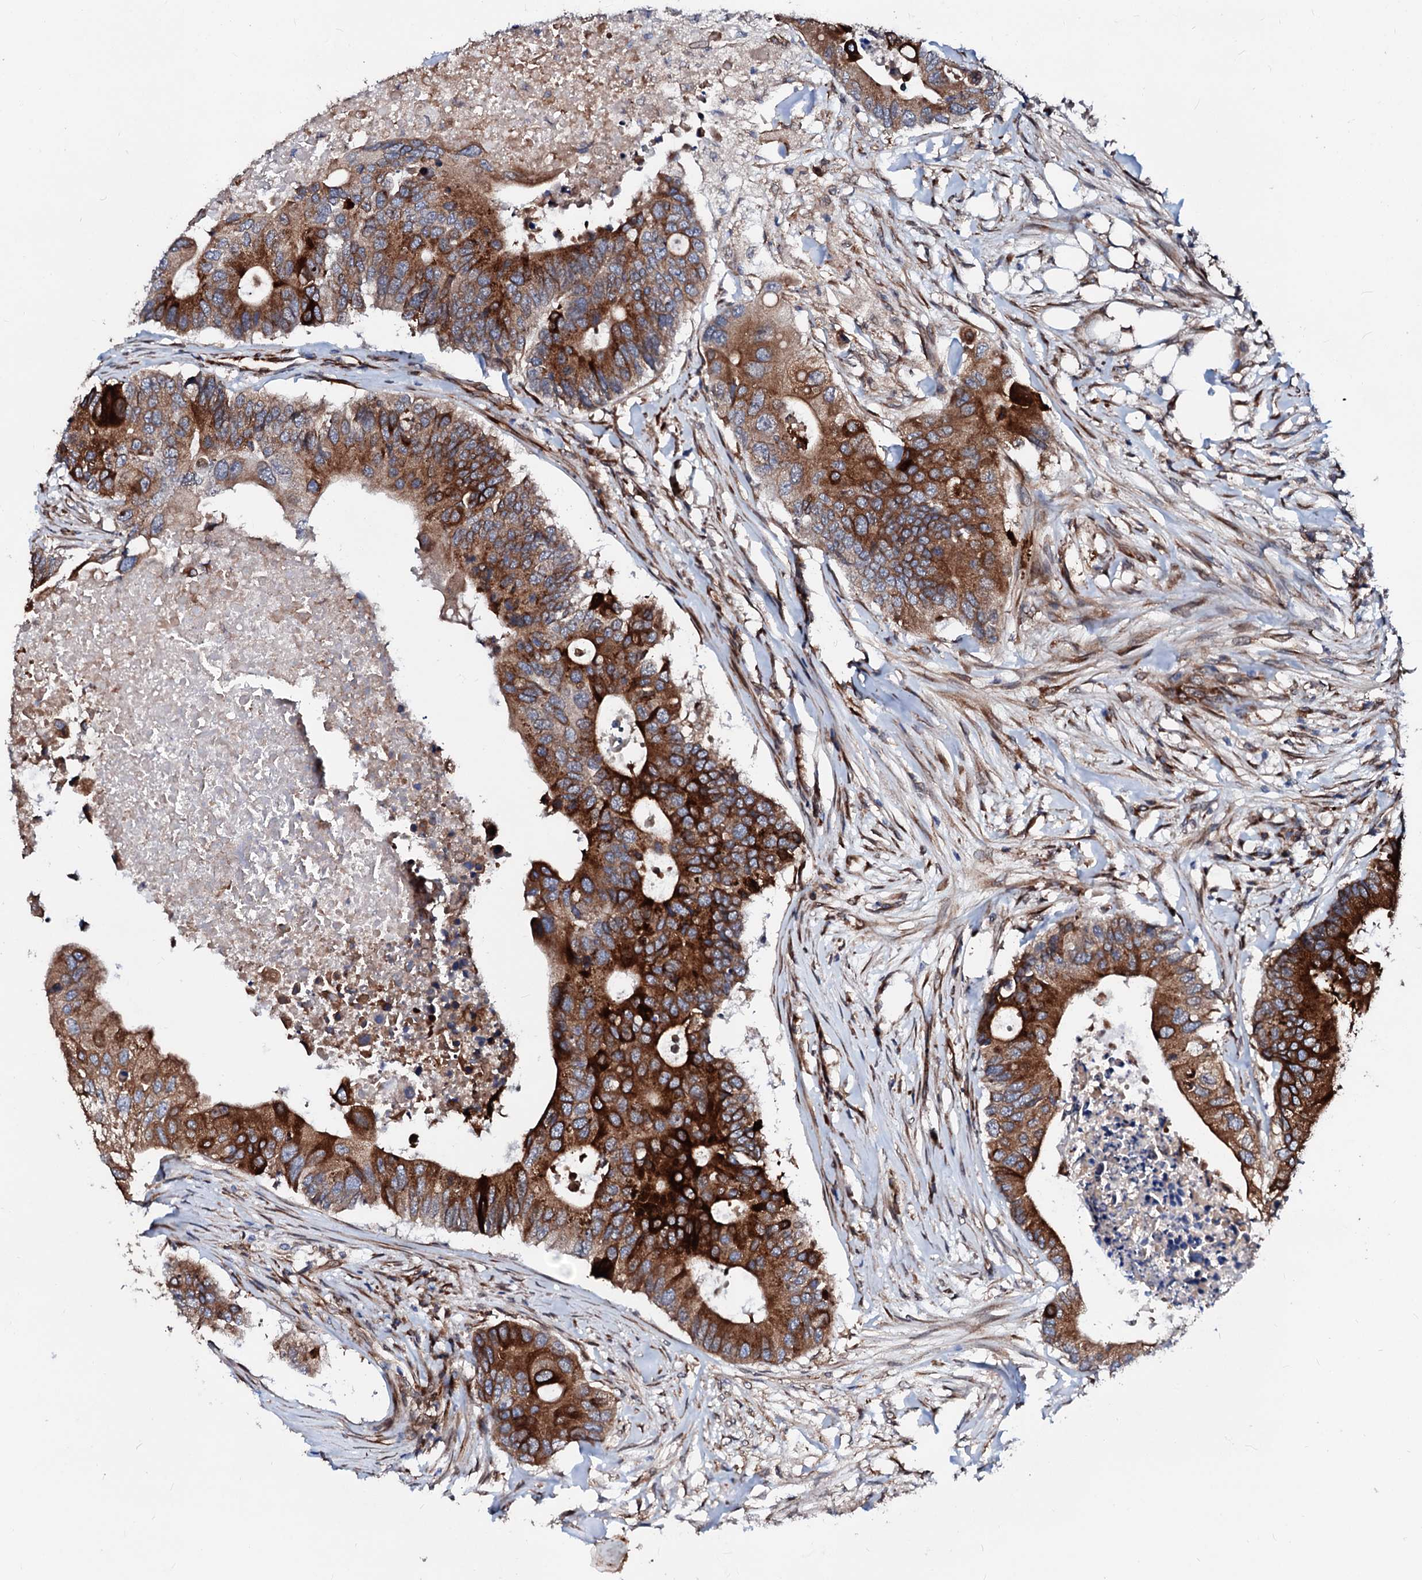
{"staining": {"intensity": "strong", "quantity": ">75%", "location": "cytoplasmic/membranous"}, "tissue": "colorectal cancer", "cell_type": "Tumor cells", "image_type": "cancer", "snomed": [{"axis": "morphology", "description": "Adenocarcinoma, NOS"}, {"axis": "topography", "description": "Colon"}], "caption": "High-power microscopy captured an IHC image of colorectal cancer (adenocarcinoma), revealing strong cytoplasmic/membranous positivity in approximately >75% of tumor cells.", "gene": "TMCO3", "patient": {"sex": "male", "age": 71}}